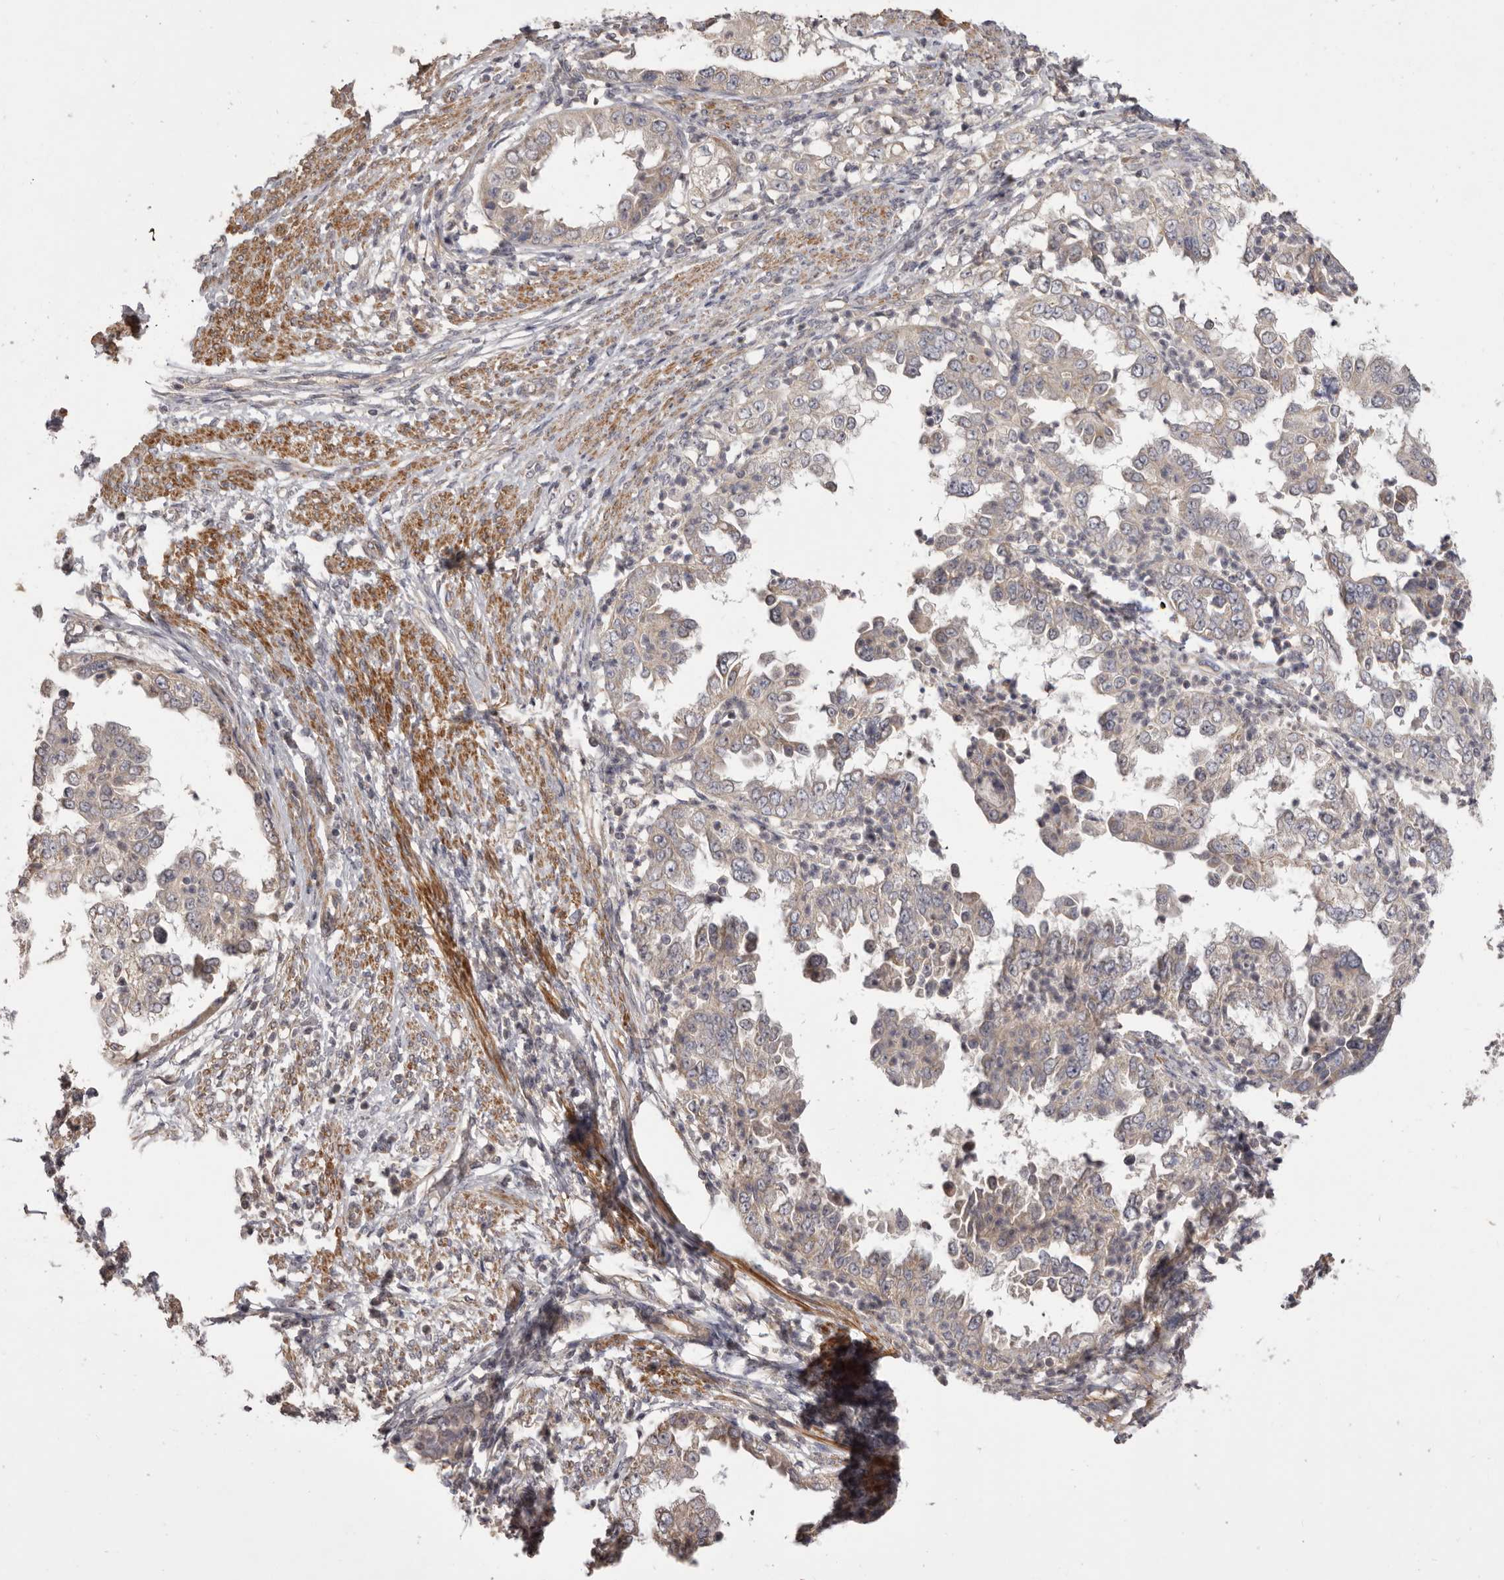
{"staining": {"intensity": "weak", "quantity": "25%-75%", "location": "cytoplasmic/membranous"}, "tissue": "endometrial cancer", "cell_type": "Tumor cells", "image_type": "cancer", "snomed": [{"axis": "morphology", "description": "Adenocarcinoma, NOS"}, {"axis": "topography", "description": "Endometrium"}], "caption": "Adenocarcinoma (endometrial) stained for a protein reveals weak cytoplasmic/membranous positivity in tumor cells.", "gene": "HRH1", "patient": {"sex": "female", "age": 85}}